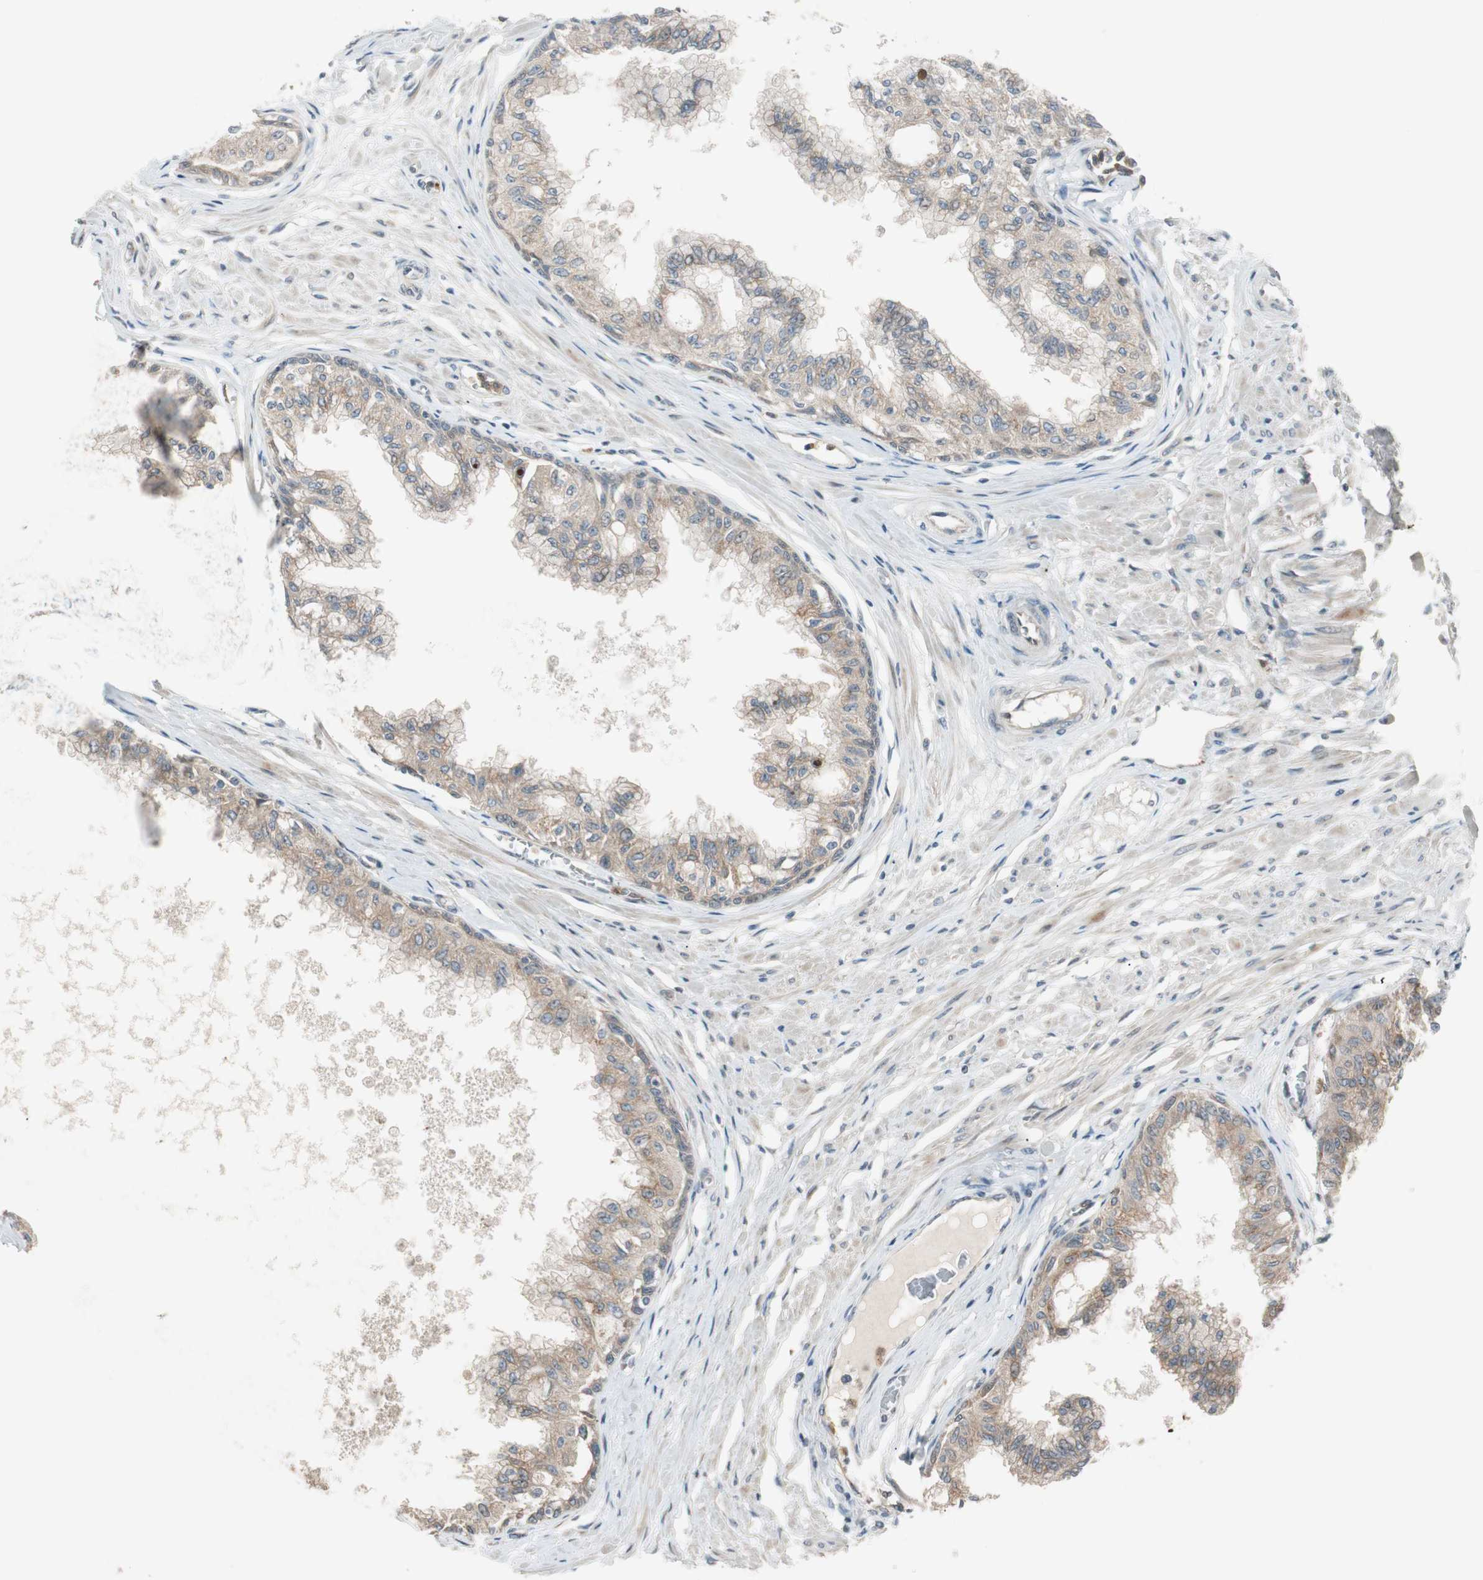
{"staining": {"intensity": "moderate", "quantity": ">75%", "location": "cytoplasmic/membranous,nuclear"}, "tissue": "prostate", "cell_type": "Glandular cells", "image_type": "normal", "snomed": [{"axis": "morphology", "description": "Normal tissue, NOS"}, {"axis": "topography", "description": "Prostate"}, {"axis": "topography", "description": "Seminal veicle"}], "caption": "High-magnification brightfield microscopy of normal prostate stained with DAB (brown) and counterstained with hematoxylin (blue). glandular cells exhibit moderate cytoplasmic/membranous,nuclear positivity is identified in about>75% of cells.", "gene": "CGRRF1", "patient": {"sex": "male", "age": 60}}